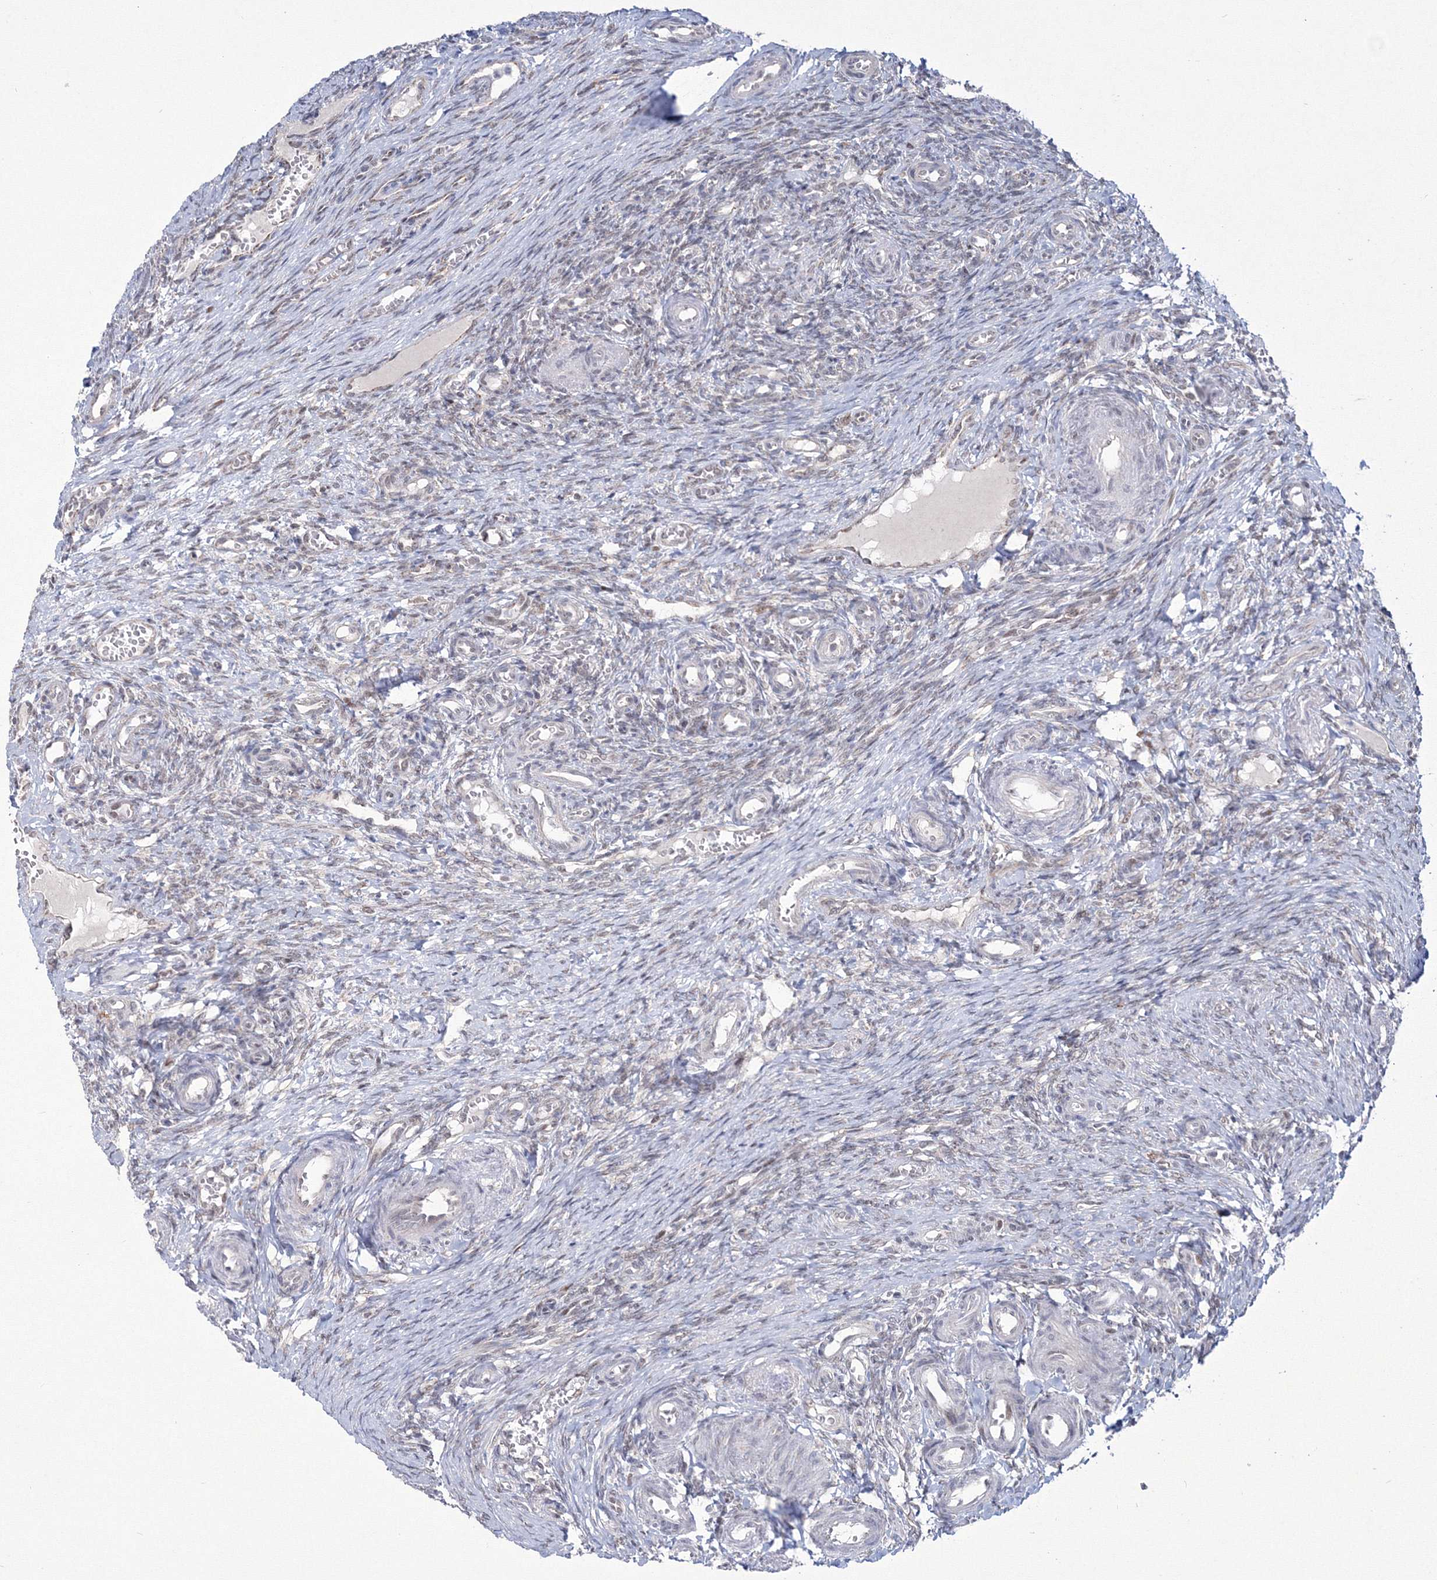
{"staining": {"intensity": "negative", "quantity": "none", "location": "none"}, "tissue": "ovary", "cell_type": "Follicle cells", "image_type": "normal", "snomed": [{"axis": "morphology", "description": "Adenocarcinoma, NOS"}, {"axis": "topography", "description": "Endometrium"}], "caption": "This is an immunohistochemistry image of benign human ovary. There is no expression in follicle cells.", "gene": "GRSF1", "patient": {"sex": "female", "age": 32}}